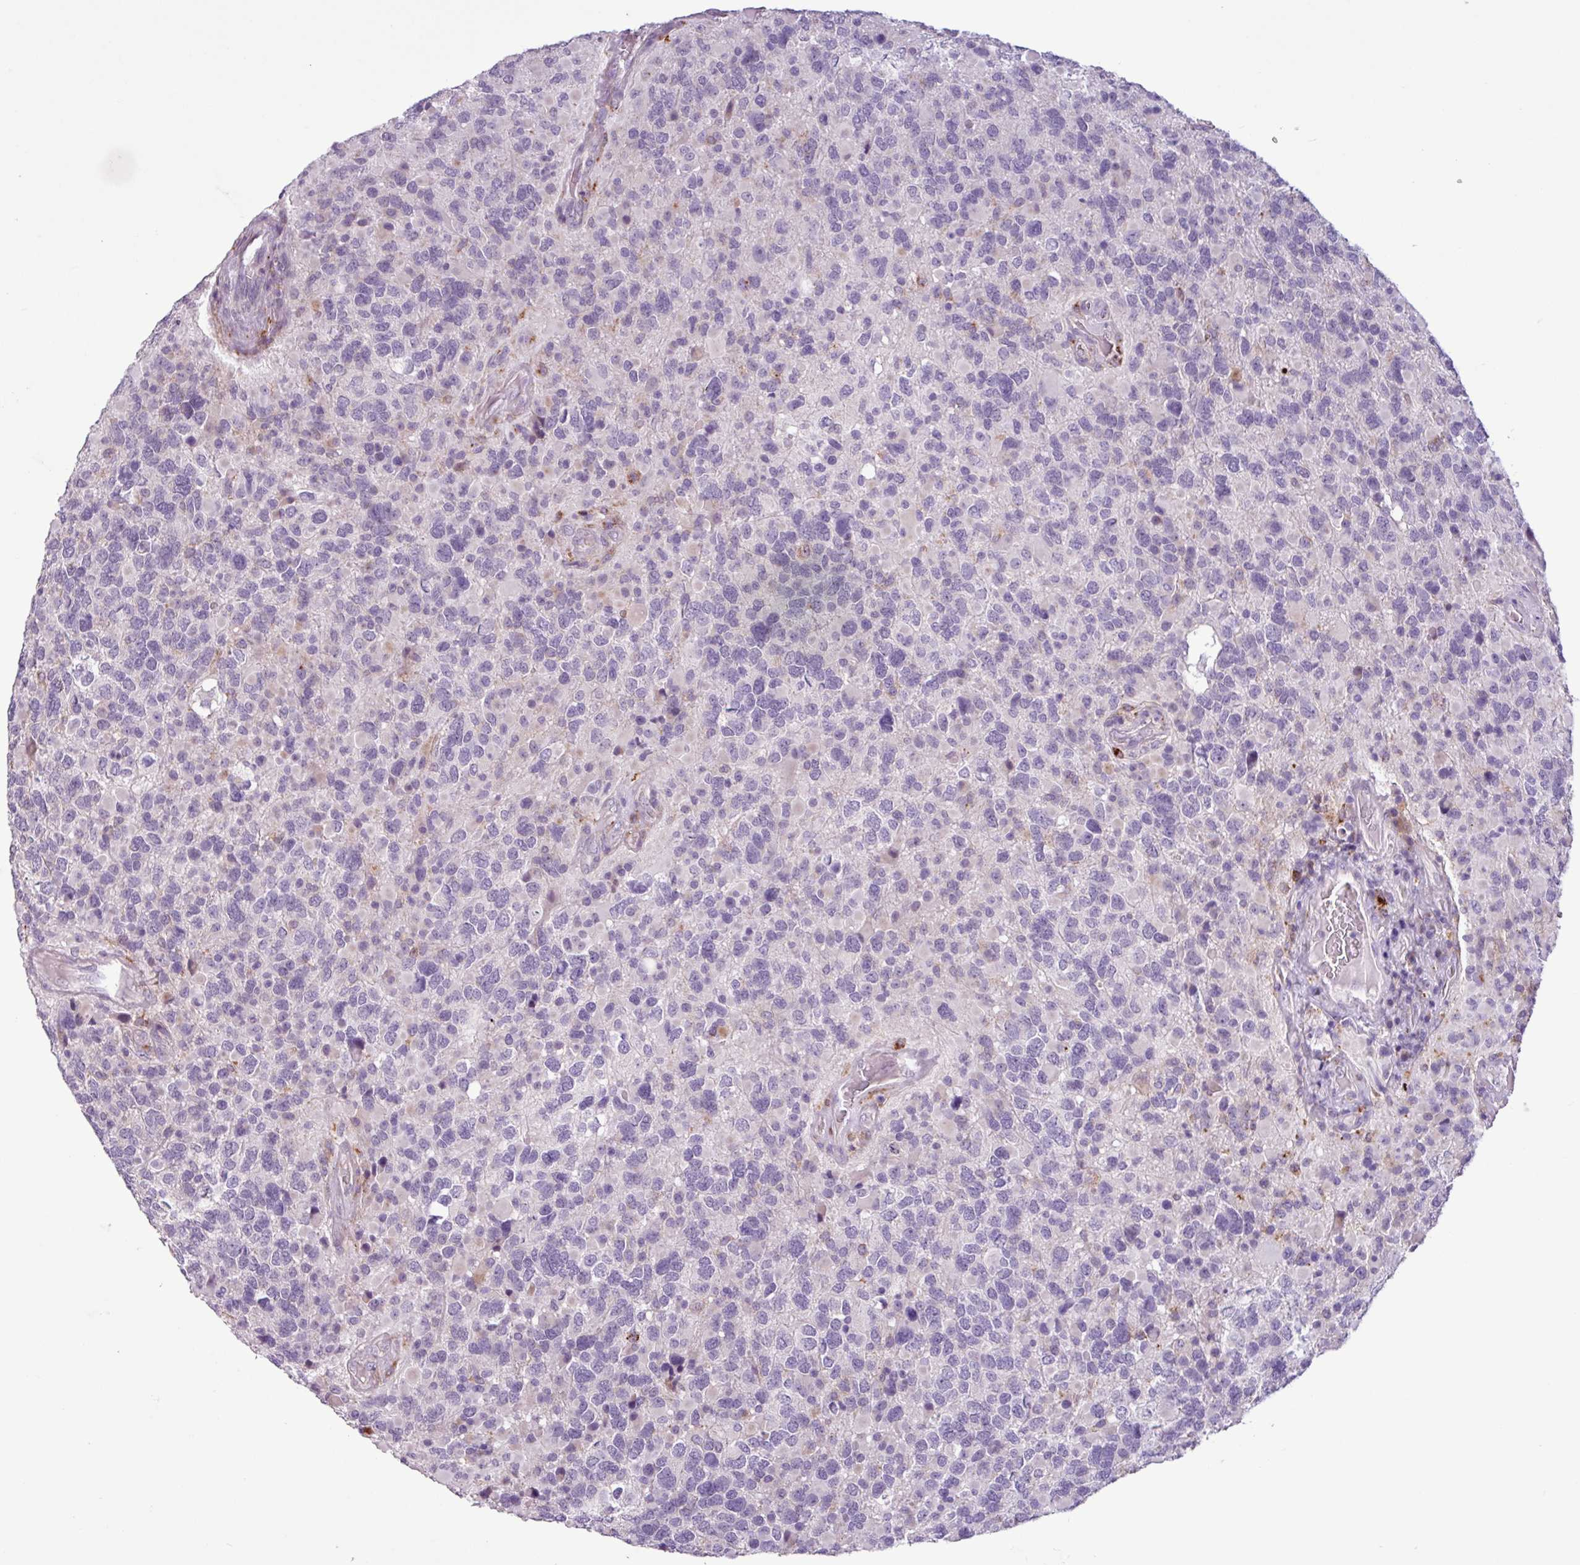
{"staining": {"intensity": "negative", "quantity": "none", "location": "none"}, "tissue": "glioma", "cell_type": "Tumor cells", "image_type": "cancer", "snomed": [{"axis": "morphology", "description": "Glioma, malignant, High grade"}, {"axis": "topography", "description": "Brain"}], "caption": "Immunohistochemistry (IHC) image of glioma stained for a protein (brown), which demonstrates no positivity in tumor cells.", "gene": "C9orf24", "patient": {"sex": "female", "age": 40}}